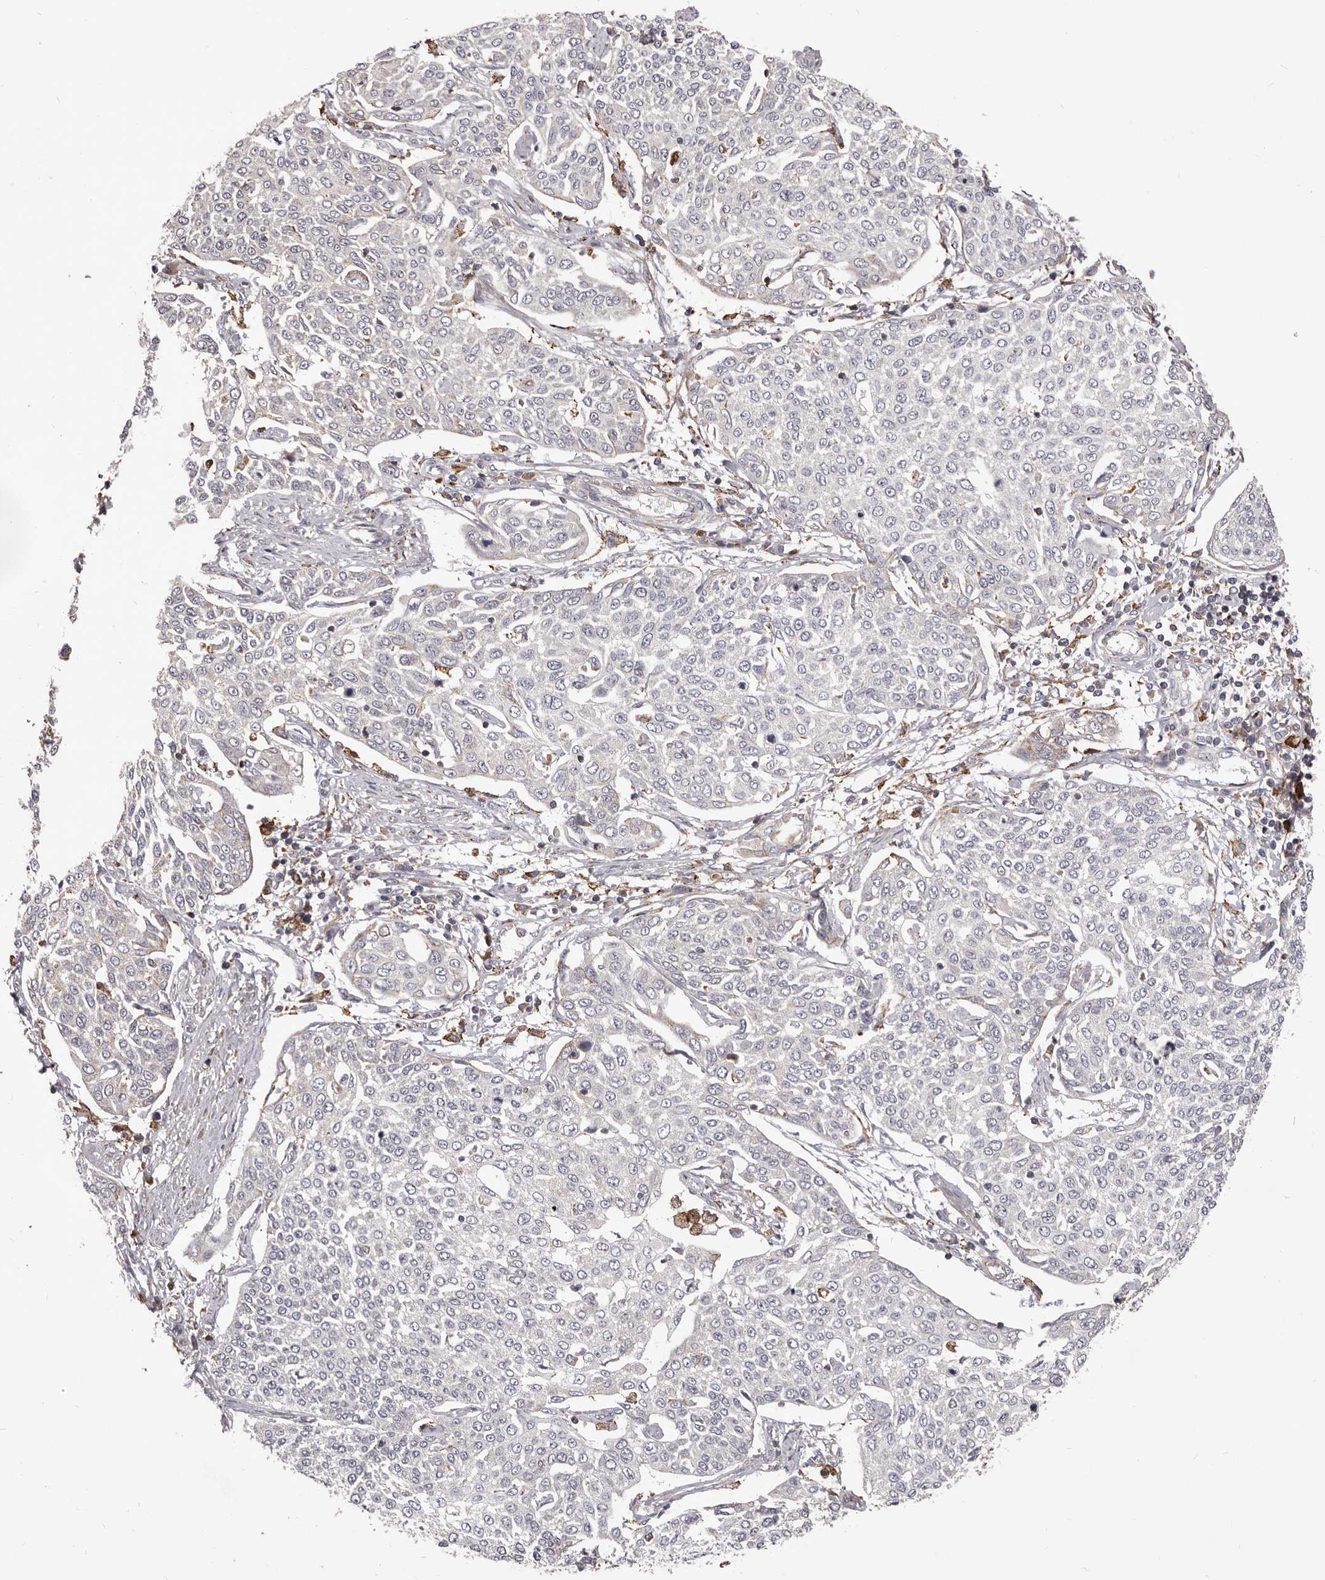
{"staining": {"intensity": "negative", "quantity": "none", "location": "none"}, "tissue": "cervical cancer", "cell_type": "Tumor cells", "image_type": "cancer", "snomed": [{"axis": "morphology", "description": "Squamous cell carcinoma, NOS"}, {"axis": "topography", "description": "Cervix"}], "caption": "An IHC photomicrograph of cervical cancer is shown. There is no staining in tumor cells of cervical cancer. (Stains: DAB (3,3'-diaminobenzidine) immunohistochemistry with hematoxylin counter stain, Microscopy: brightfield microscopy at high magnification).", "gene": "ALPK1", "patient": {"sex": "female", "age": 34}}